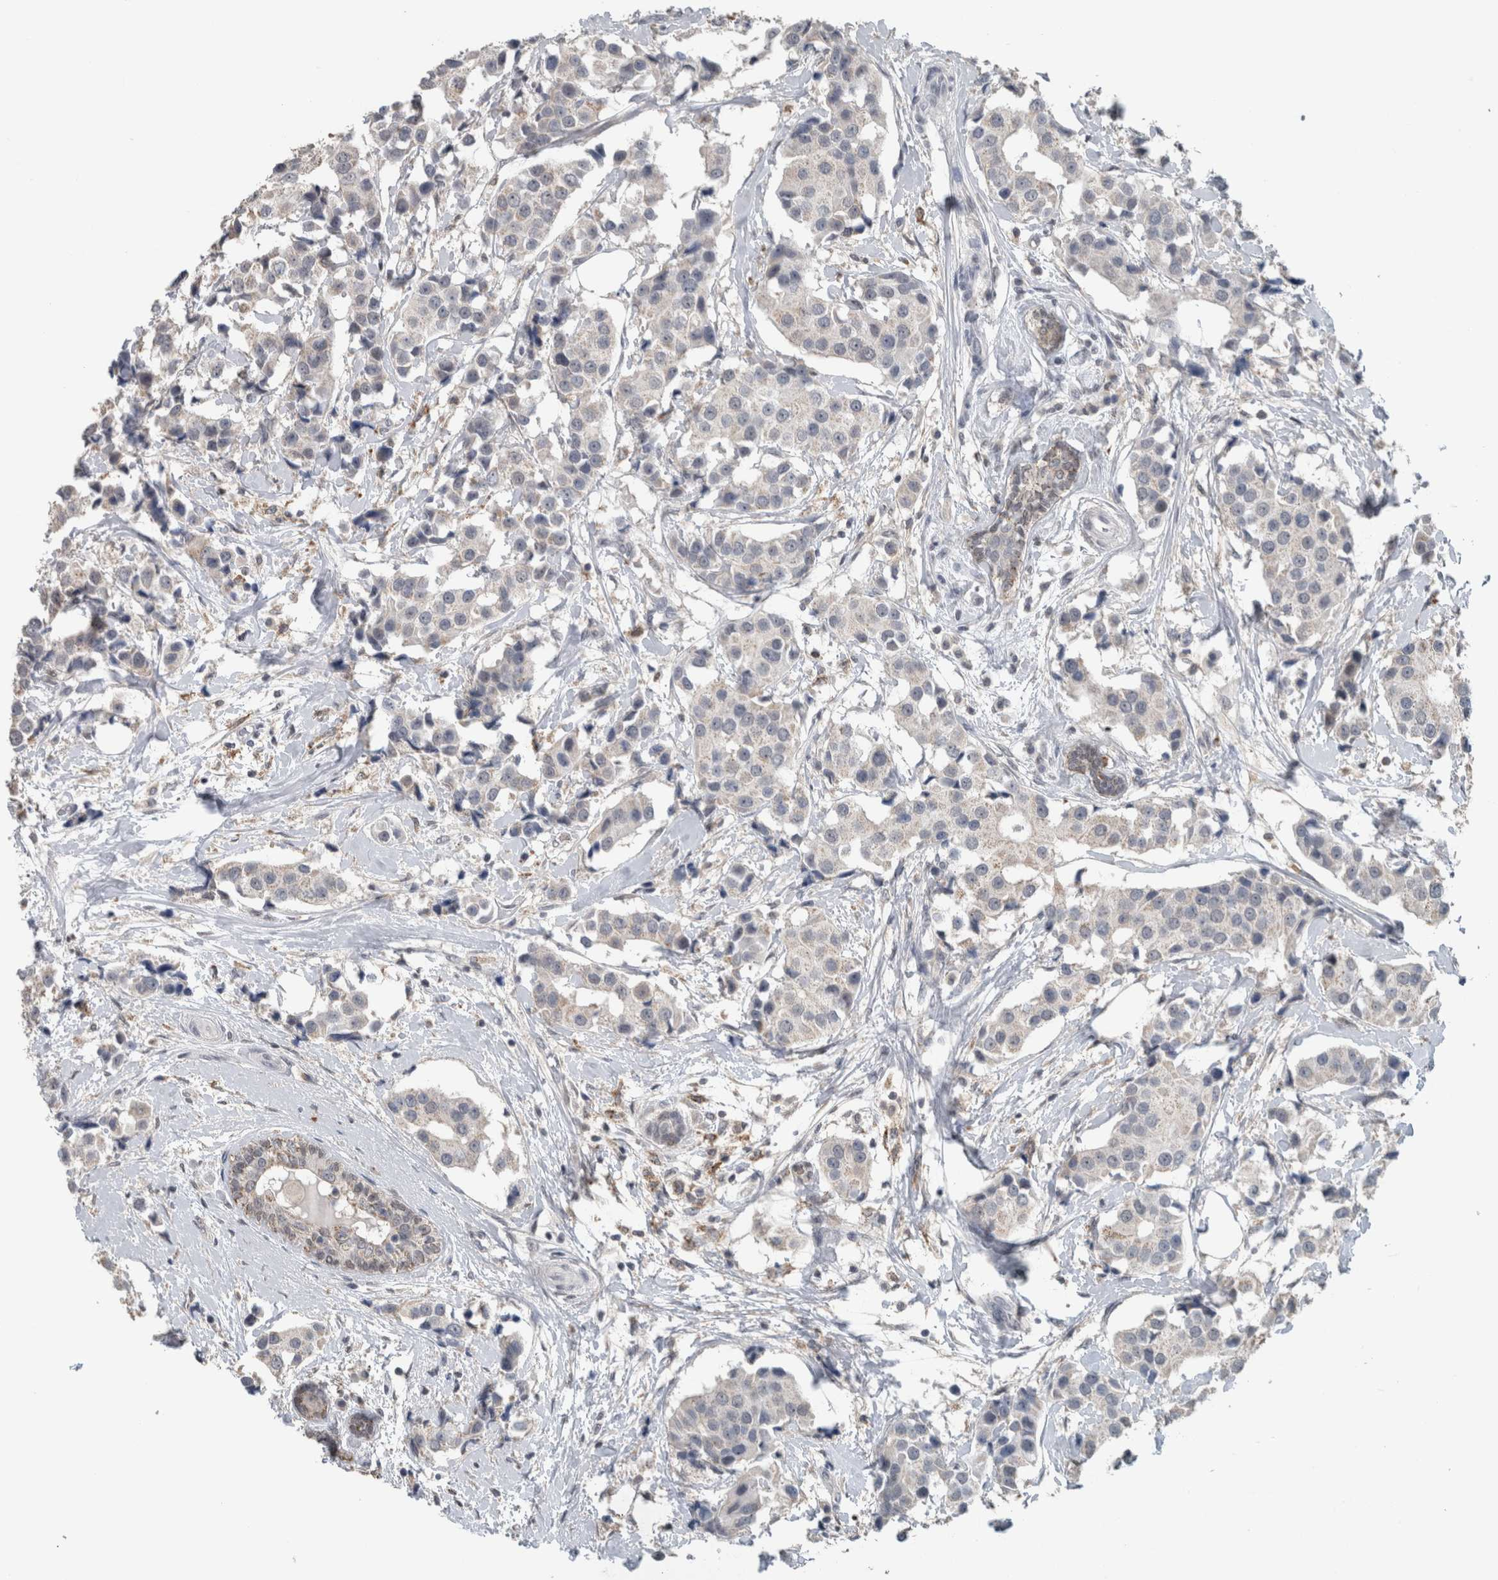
{"staining": {"intensity": "negative", "quantity": "none", "location": "none"}, "tissue": "breast cancer", "cell_type": "Tumor cells", "image_type": "cancer", "snomed": [{"axis": "morphology", "description": "Normal tissue, NOS"}, {"axis": "morphology", "description": "Duct carcinoma"}, {"axis": "topography", "description": "Breast"}], "caption": "Immunohistochemistry image of neoplastic tissue: human breast infiltrating ductal carcinoma stained with DAB shows no significant protein expression in tumor cells. (IHC, brightfield microscopy, high magnification).", "gene": "ACSF2", "patient": {"sex": "female", "age": 39}}